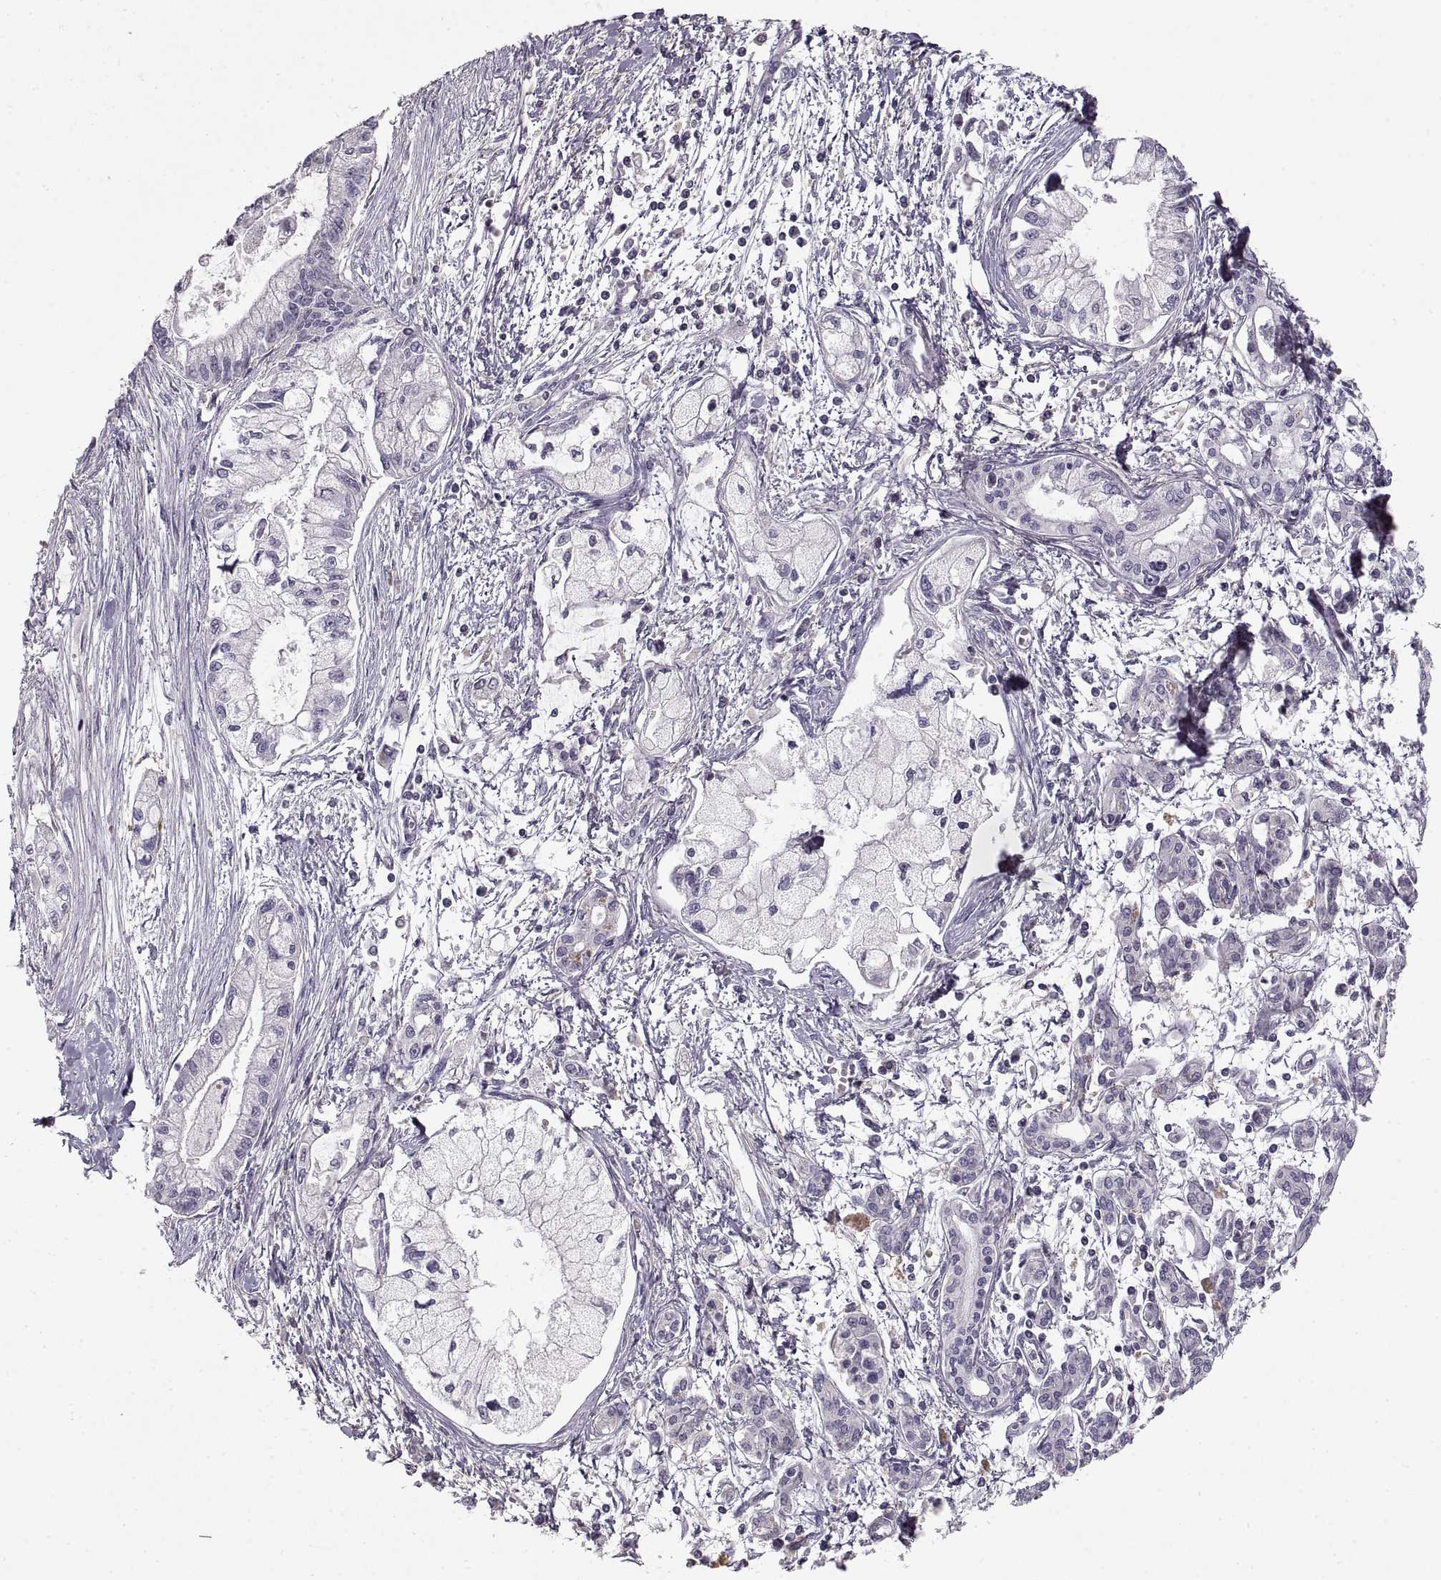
{"staining": {"intensity": "negative", "quantity": "none", "location": "none"}, "tissue": "pancreatic cancer", "cell_type": "Tumor cells", "image_type": "cancer", "snomed": [{"axis": "morphology", "description": "Adenocarcinoma, NOS"}, {"axis": "topography", "description": "Pancreas"}], "caption": "A high-resolution micrograph shows immunohistochemistry staining of pancreatic cancer, which reveals no significant positivity in tumor cells.", "gene": "ADAM11", "patient": {"sex": "male", "age": 54}}